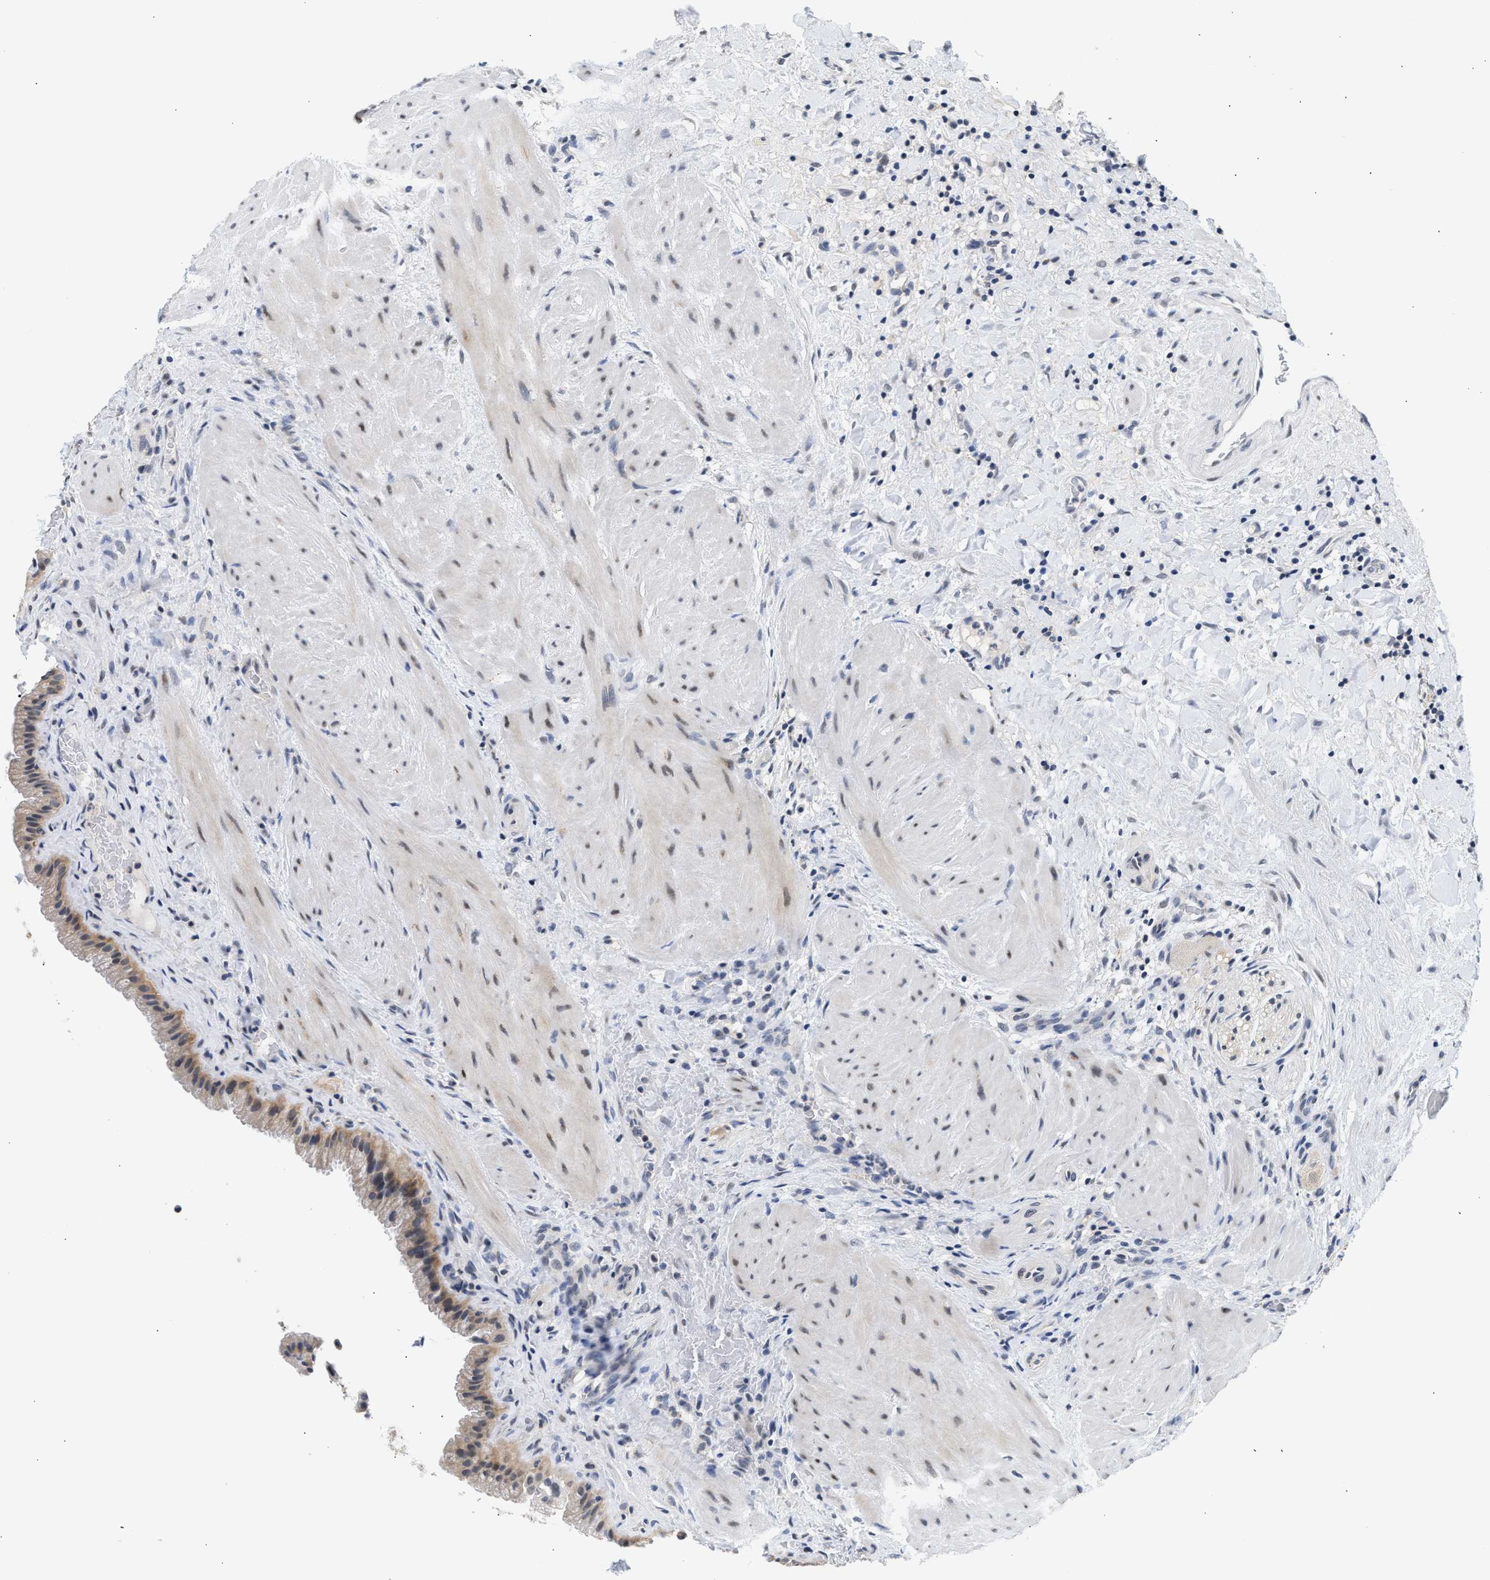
{"staining": {"intensity": "weak", "quantity": ">75%", "location": "cytoplasmic/membranous"}, "tissue": "gallbladder", "cell_type": "Glandular cells", "image_type": "normal", "snomed": [{"axis": "morphology", "description": "Normal tissue, NOS"}, {"axis": "topography", "description": "Gallbladder"}], "caption": "An image of human gallbladder stained for a protein shows weak cytoplasmic/membranous brown staining in glandular cells. The staining was performed using DAB to visualize the protein expression in brown, while the nuclei were stained in blue with hematoxylin (Magnification: 20x).", "gene": "PPM1L", "patient": {"sex": "male", "age": 49}}